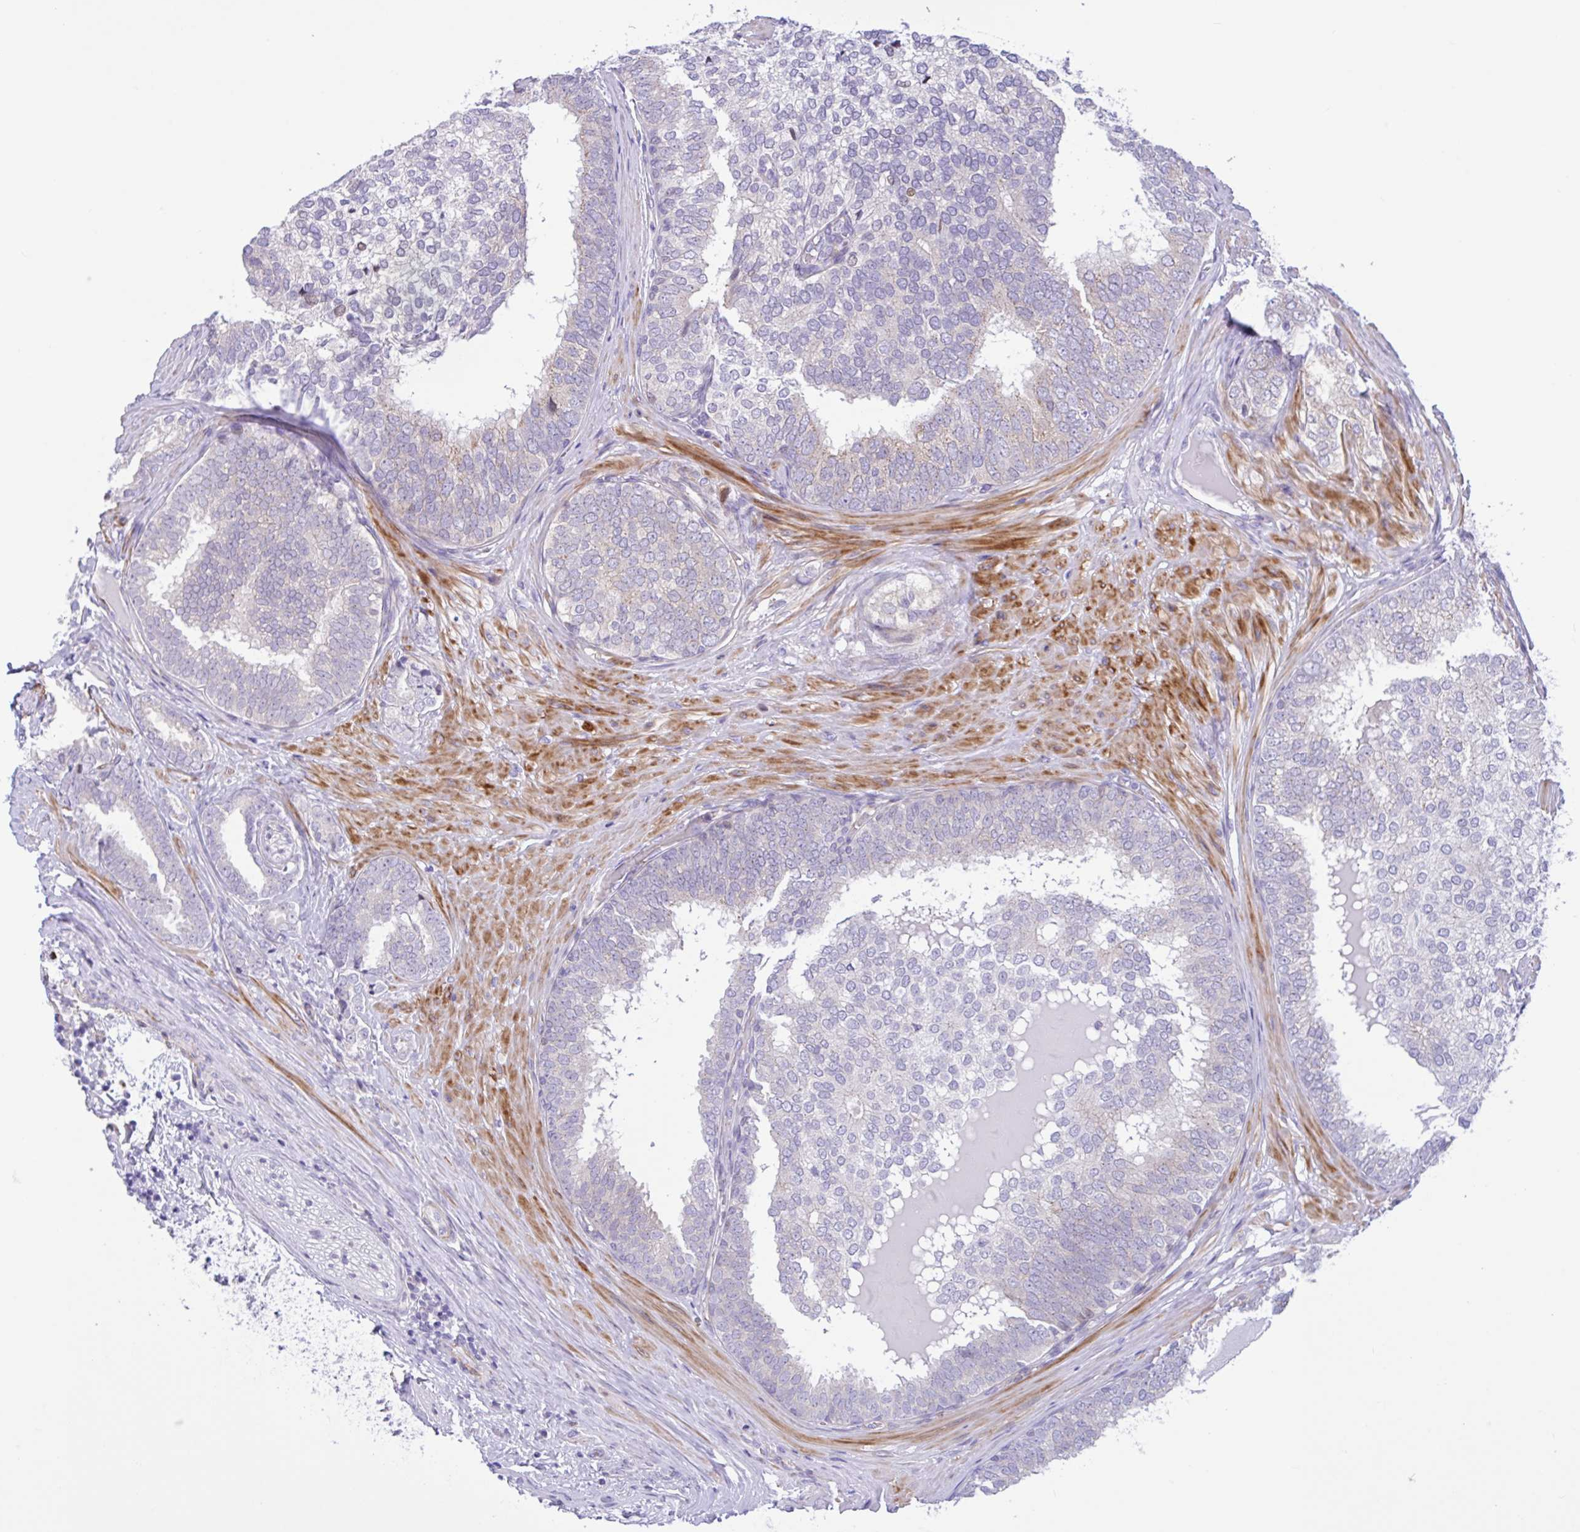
{"staining": {"intensity": "negative", "quantity": "none", "location": "none"}, "tissue": "prostate cancer", "cell_type": "Tumor cells", "image_type": "cancer", "snomed": [{"axis": "morphology", "description": "Adenocarcinoma, High grade"}, {"axis": "topography", "description": "Prostate"}], "caption": "High power microscopy micrograph of an immunohistochemistry (IHC) image of prostate cancer, revealing no significant positivity in tumor cells.", "gene": "AHCYL2", "patient": {"sex": "male", "age": 72}}